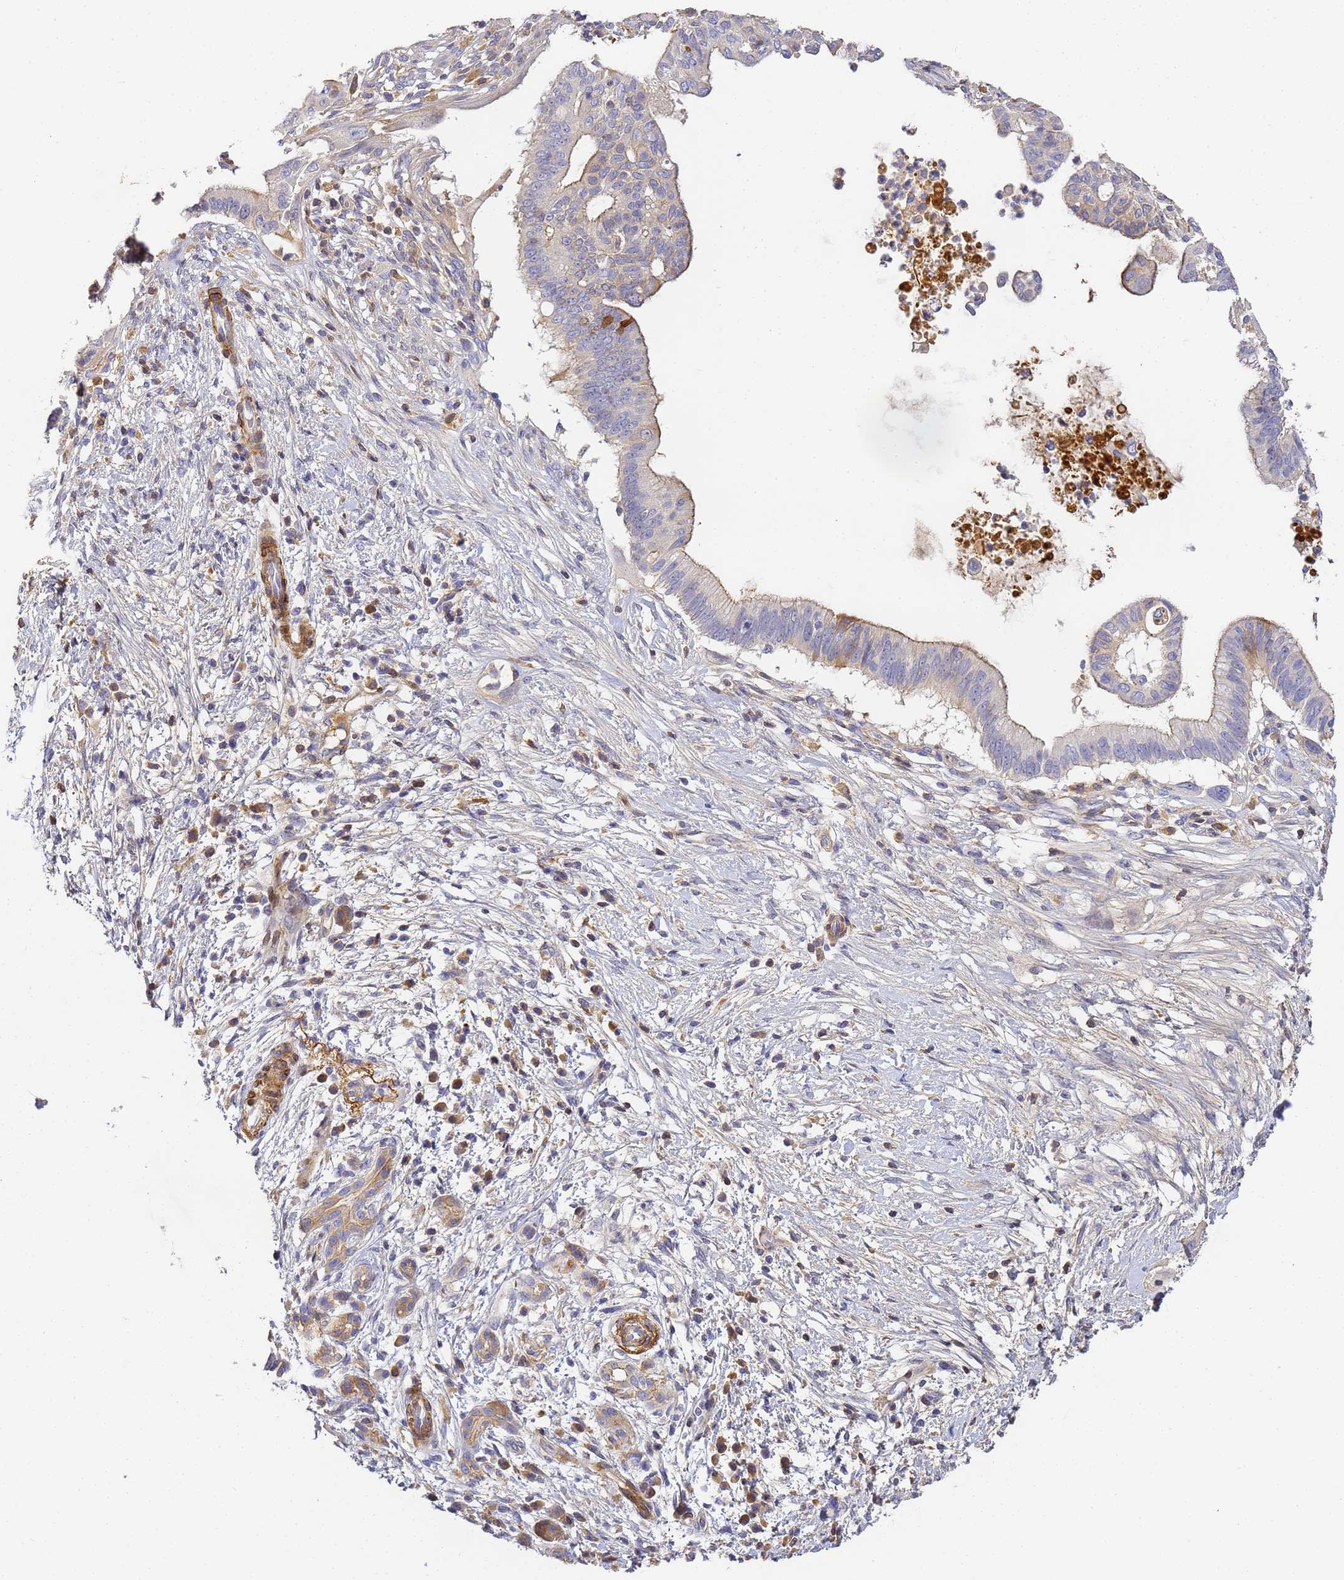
{"staining": {"intensity": "weak", "quantity": "25%-75%", "location": "cytoplasmic/membranous"}, "tissue": "pancreatic cancer", "cell_type": "Tumor cells", "image_type": "cancer", "snomed": [{"axis": "morphology", "description": "Adenocarcinoma, NOS"}, {"axis": "topography", "description": "Pancreas"}], "caption": "Pancreatic cancer (adenocarcinoma) stained with DAB IHC demonstrates low levels of weak cytoplasmic/membranous staining in approximately 25%-75% of tumor cells.", "gene": "CFH", "patient": {"sex": "male", "age": 68}}